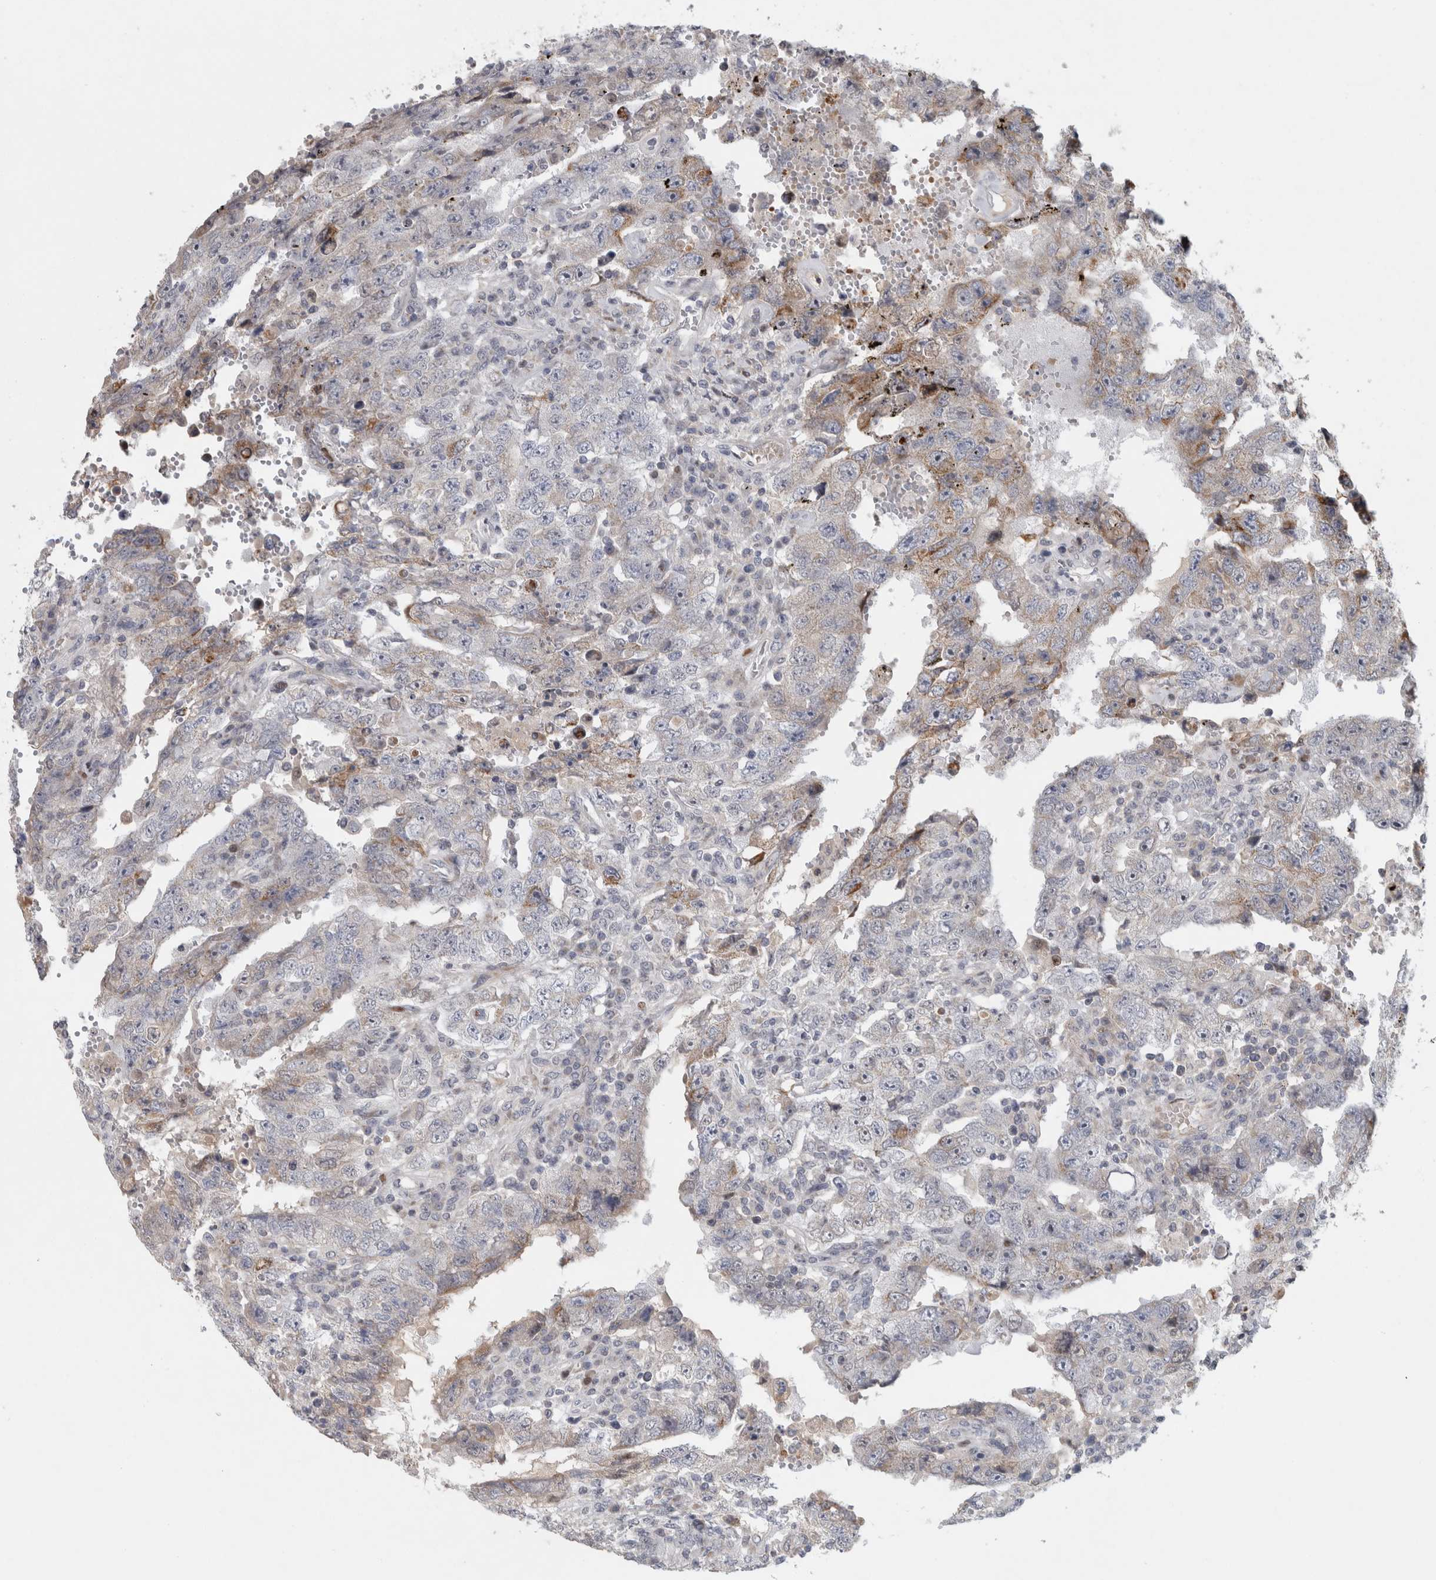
{"staining": {"intensity": "negative", "quantity": "none", "location": "none"}, "tissue": "testis cancer", "cell_type": "Tumor cells", "image_type": "cancer", "snomed": [{"axis": "morphology", "description": "Carcinoma, Embryonal, NOS"}, {"axis": "topography", "description": "Testis"}], "caption": "Immunohistochemistry (IHC) photomicrograph of neoplastic tissue: embryonal carcinoma (testis) stained with DAB (3,3'-diaminobenzidine) reveals no significant protein staining in tumor cells.", "gene": "RBM48", "patient": {"sex": "male", "age": 26}}